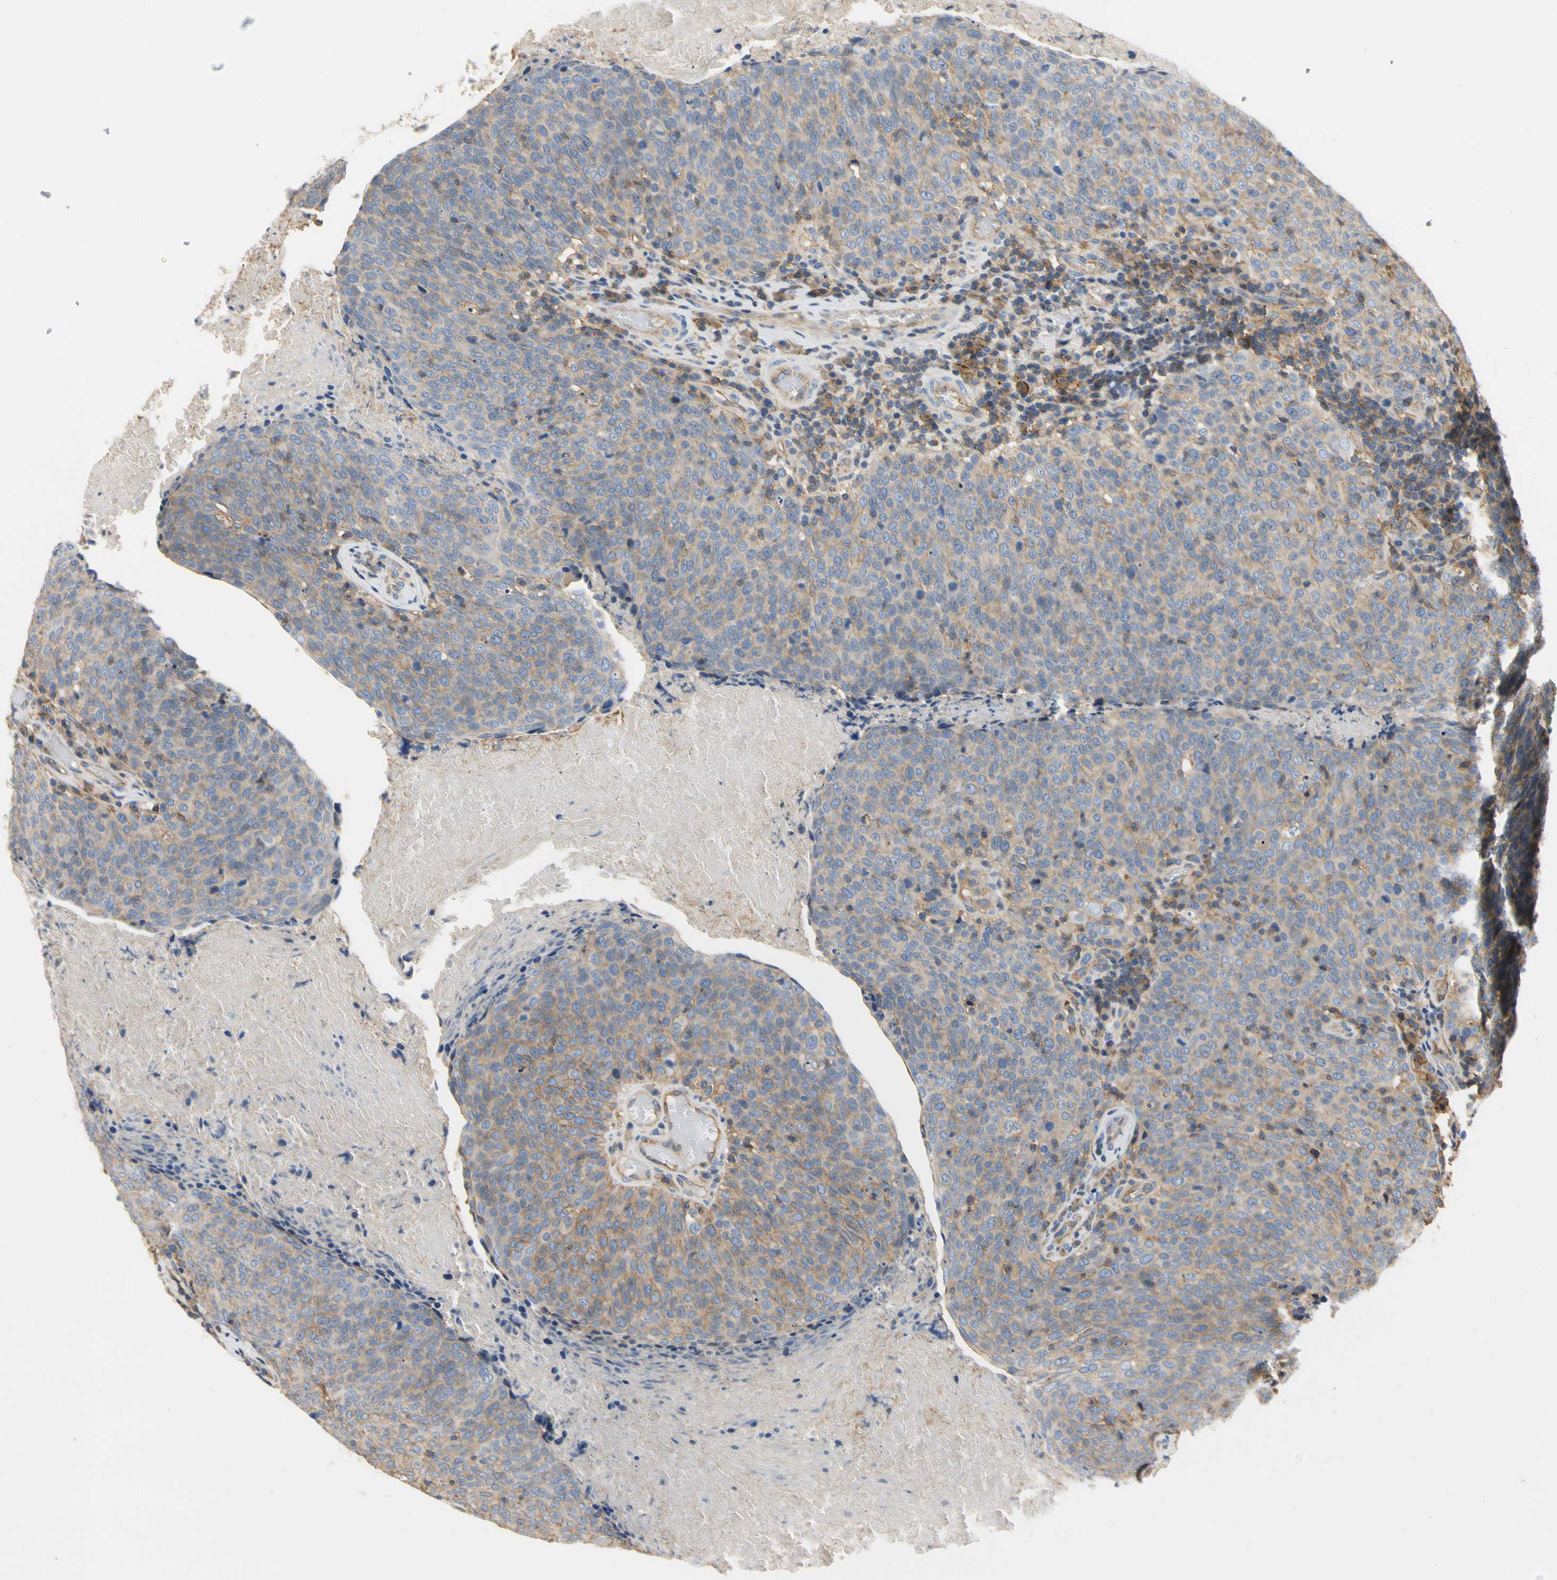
{"staining": {"intensity": "moderate", "quantity": "<25%", "location": "cytoplasmic/membranous"}, "tissue": "head and neck cancer", "cell_type": "Tumor cells", "image_type": "cancer", "snomed": [{"axis": "morphology", "description": "Squamous cell carcinoma, NOS"}, {"axis": "morphology", "description": "Squamous cell carcinoma, metastatic, NOS"}, {"axis": "topography", "description": "Lymph node"}, {"axis": "topography", "description": "Head-Neck"}], "caption": "Immunohistochemistry of human head and neck metastatic squamous cell carcinoma demonstrates low levels of moderate cytoplasmic/membranous positivity in approximately <25% of tumor cells. (DAB (3,3'-diaminobenzidine) IHC with brightfield microscopy, high magnification).", "gene": "IL1RL1", "patient": {"sex": "male", "age": 62}}